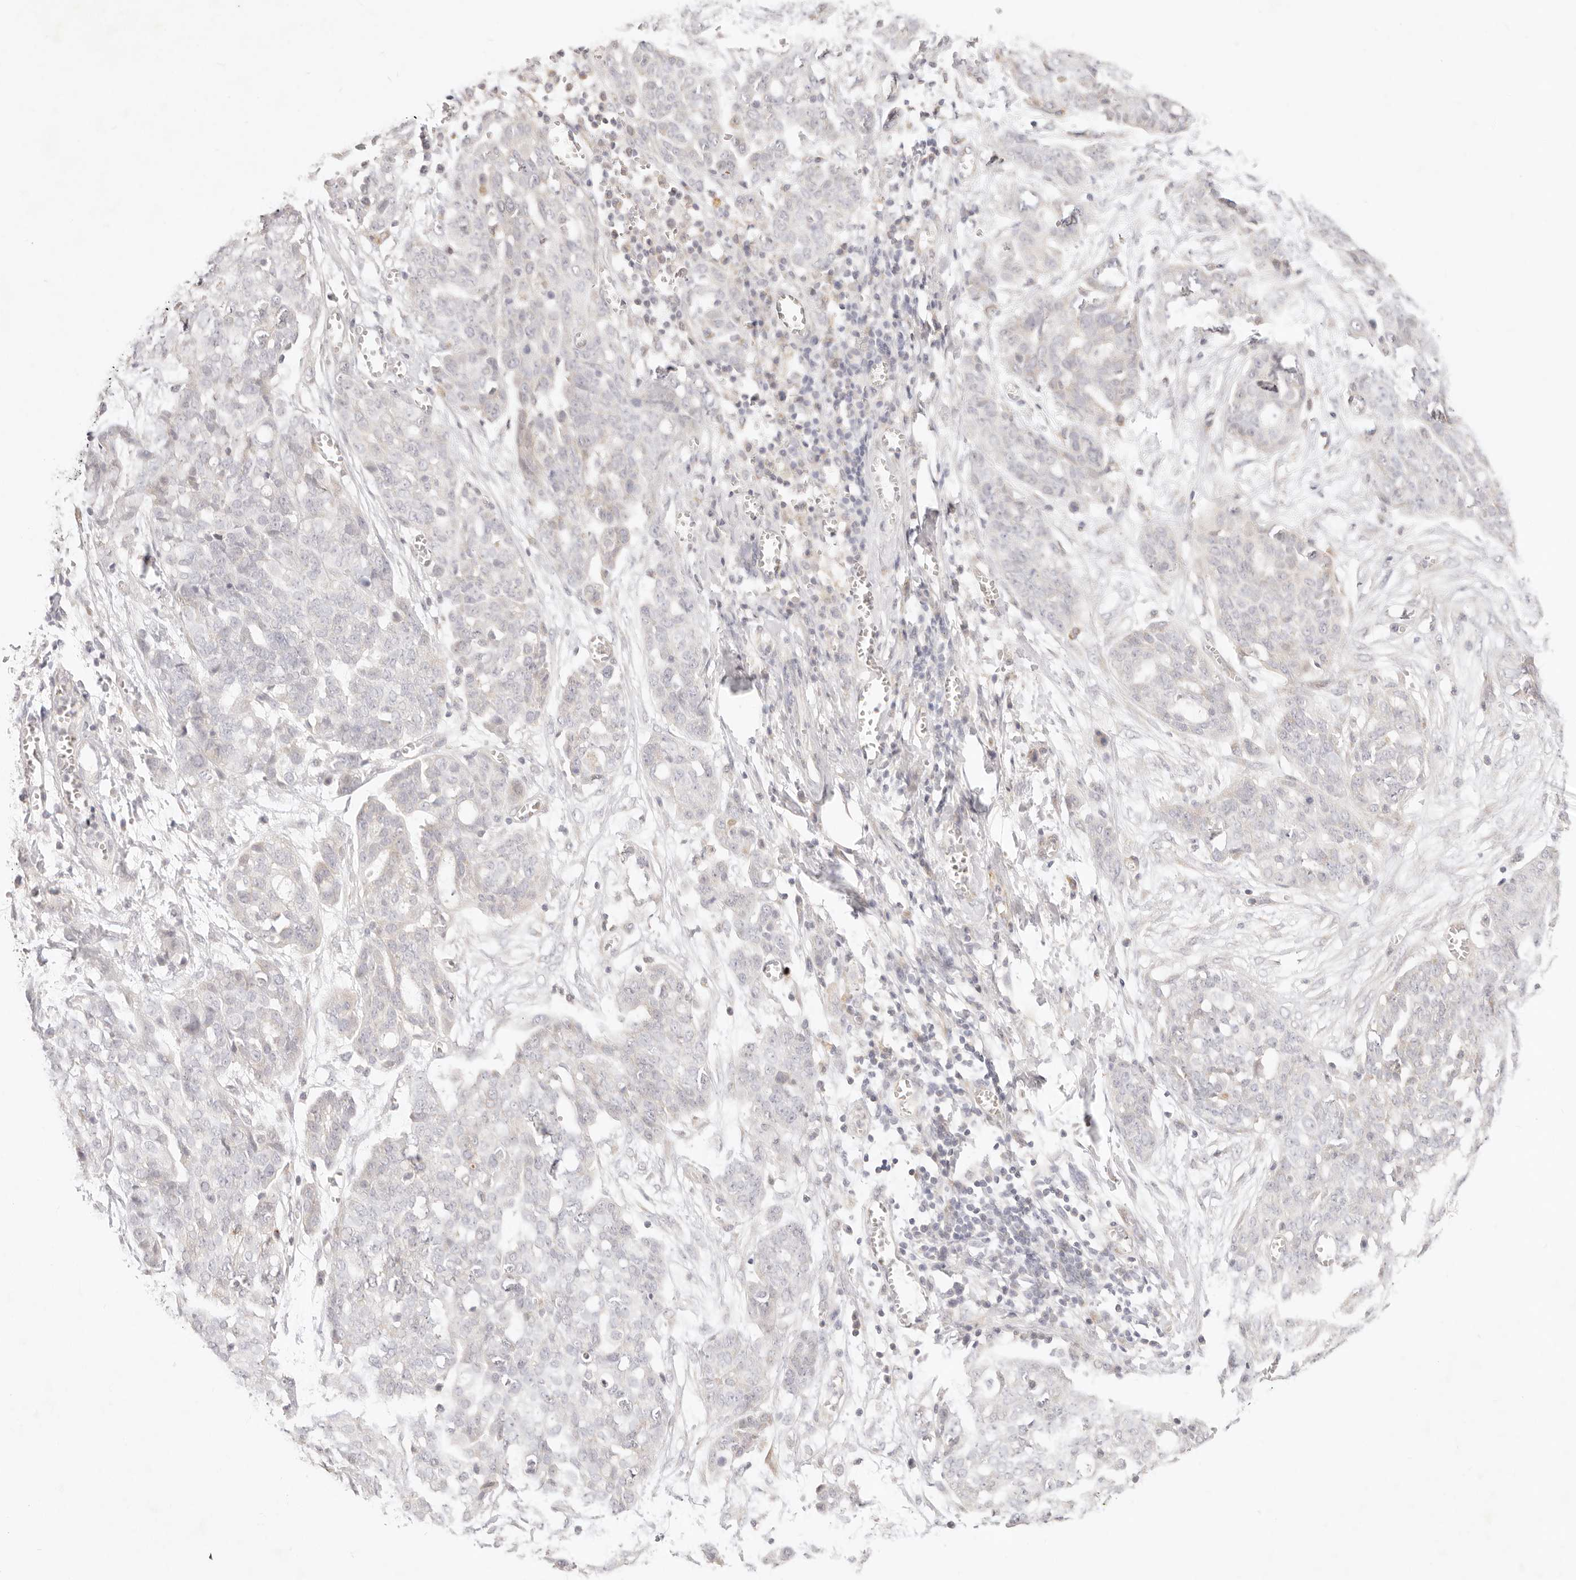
{"staining": {"intensity": "negative", "quantity": "none", "location": "none"}, "tissue": "ovarian cancer", "cell_type": "Tumor cells", "image_type": "cancer", "snomed": [{"axis": "morphology", "description": "Cystadenocarcinoma, serous, NOS"}, {"axis": "topography", "description": "Soft tissue"}, {"axis": "topography", "description": "Ovary"}], "caption": "Tumor cells show no significant protein positivity in serous cystadenocarcinoma (ovarian).", "gene": "GPR156", "patient": {"sex": "female", "age": 57}}